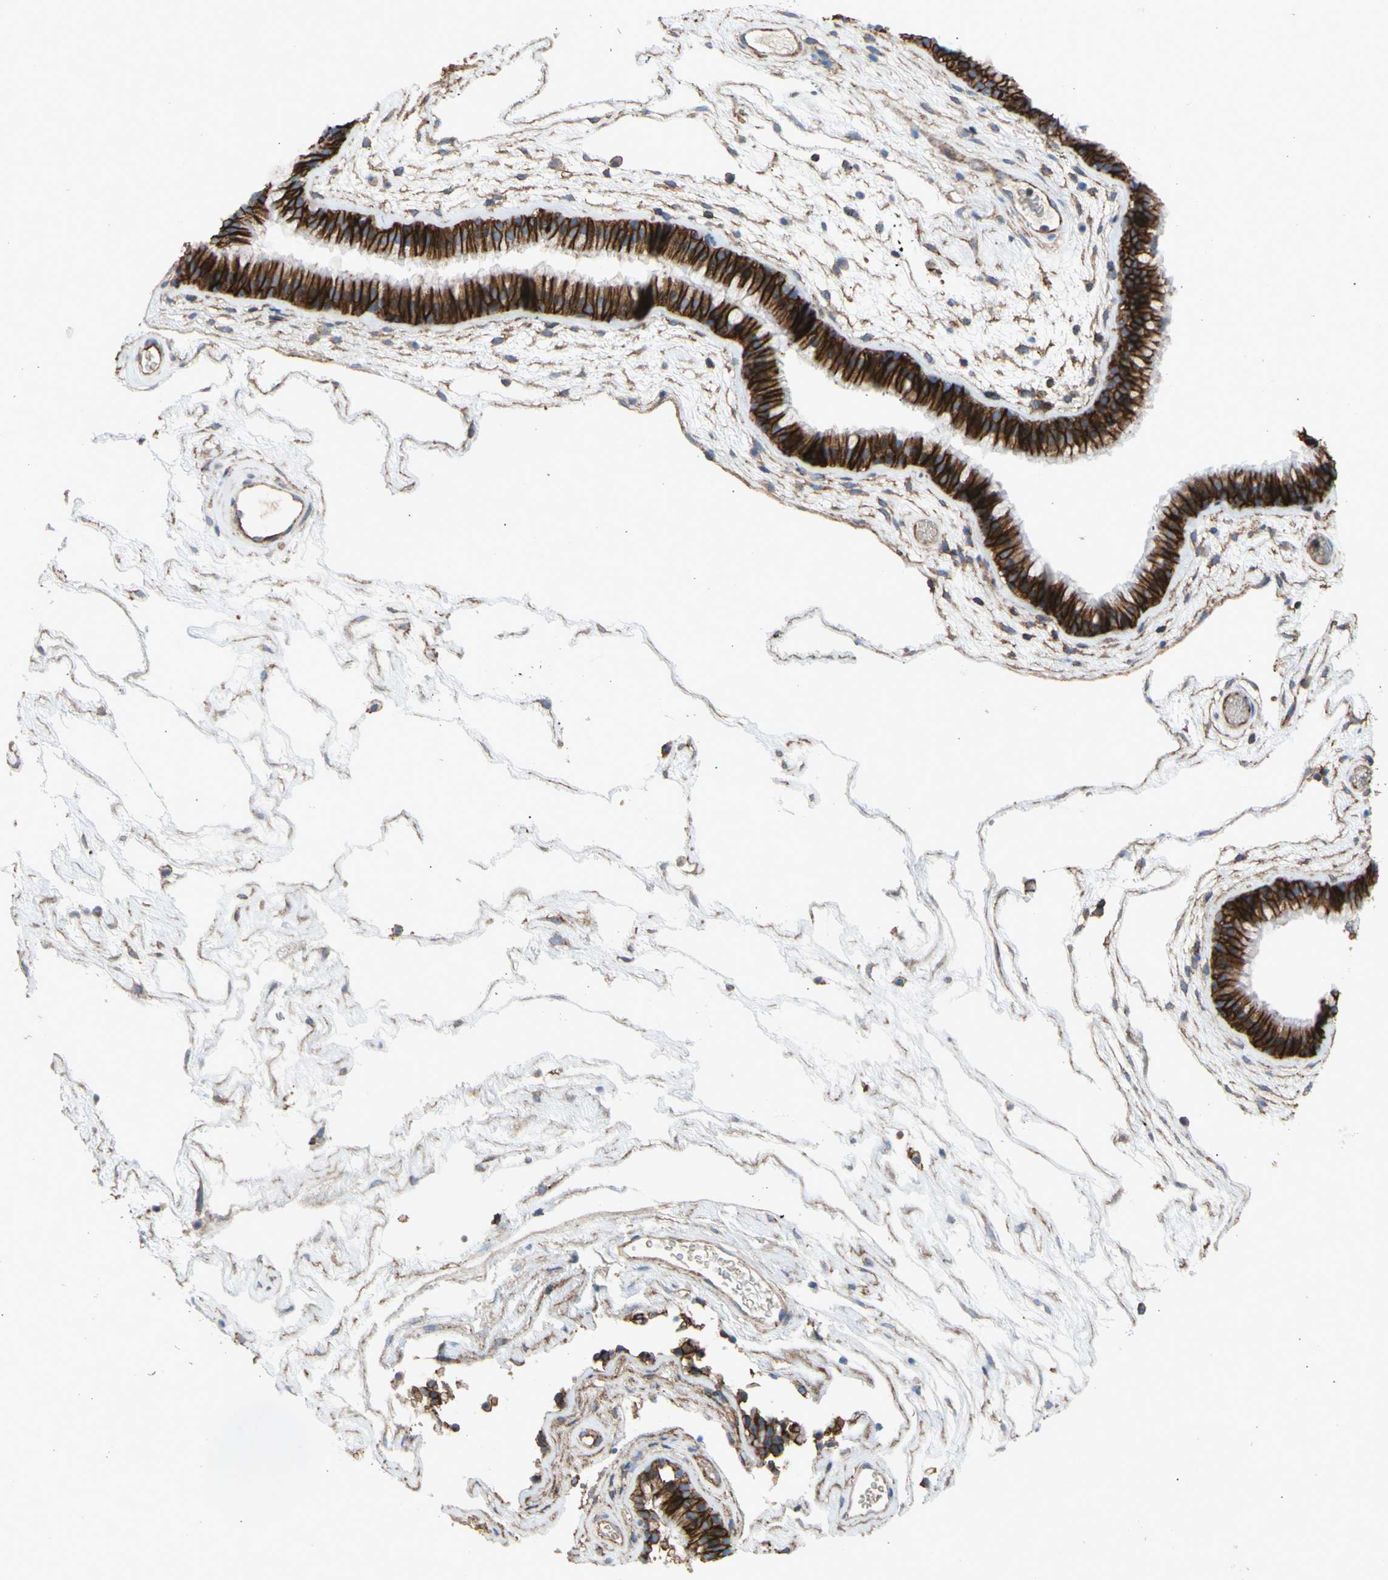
{"staining": {"intensity": "strong", "quantity": ">75%", "location": "cytoplasmic/membranous"}, "tissue": "nasopharynx", "cell_type": "Respiratory epithelial cells", "image_type": "normal", "snomed": [{"axis": "morphology", "description": "Normal tissue, NOS"}, {"axis": "morphology", "description": "Inflammation, NOS"}, {"axis": "topography", "description": "Nasopharynx"}], "caption": "A histopathology image of nasopharynx stained for a protein exhibits strong cytoplasmic/membranous brown staining in respiratory epithelial cells. The protein of interest is stained brown, and the nuclei are stained in blue (DAB (3,3'-diaminobenzidine) IHC with brightfield microscopy, high magnification).", "gene": "ATP2A3", "patient": {"sex": "male", "age": 48}}